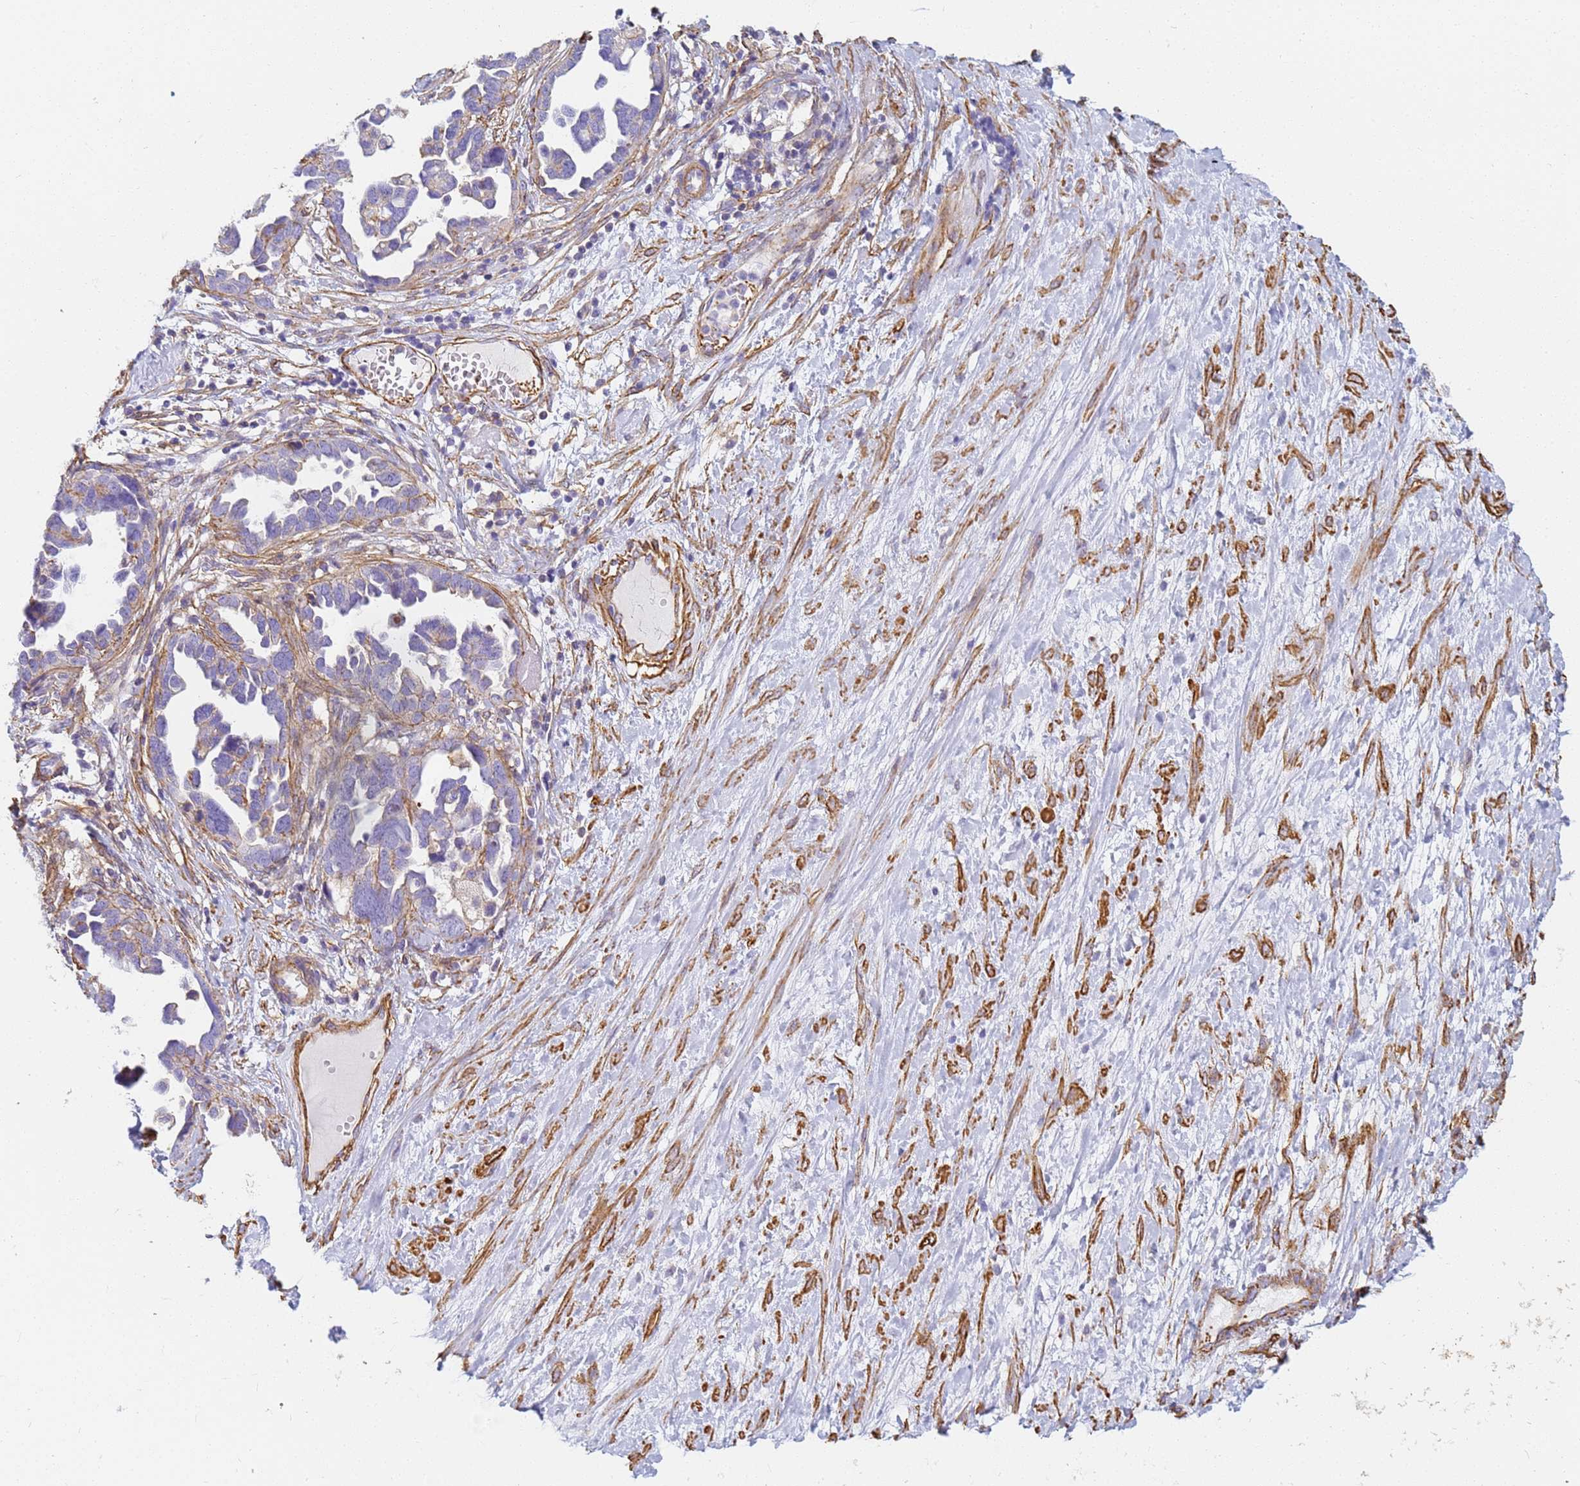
{"staining": {"intensity": "negative", "quantity": "none", "location": "none"}, "tissue": "ovarian cancer", "cell_type": "Tumor cells", "image_type": "cancer", "snomed": [{"axis": "morphology", "description": "Cystadenocarcinoma, serous, NOS"}, {"axis": "topography", "description": "Ovary"}], "caption": "An IHC micrograph of serous cystadenocarcinoma (ovarian) is shown. There is no staining in tumor cells of serous cystadenocarcinoma (ovarian). The staining is performed using DAB brown chromogen with nuclei counter-stained in using hematoxylin.", "gene": "TPM1", "patient": {"sex": "female", "age": 54}}